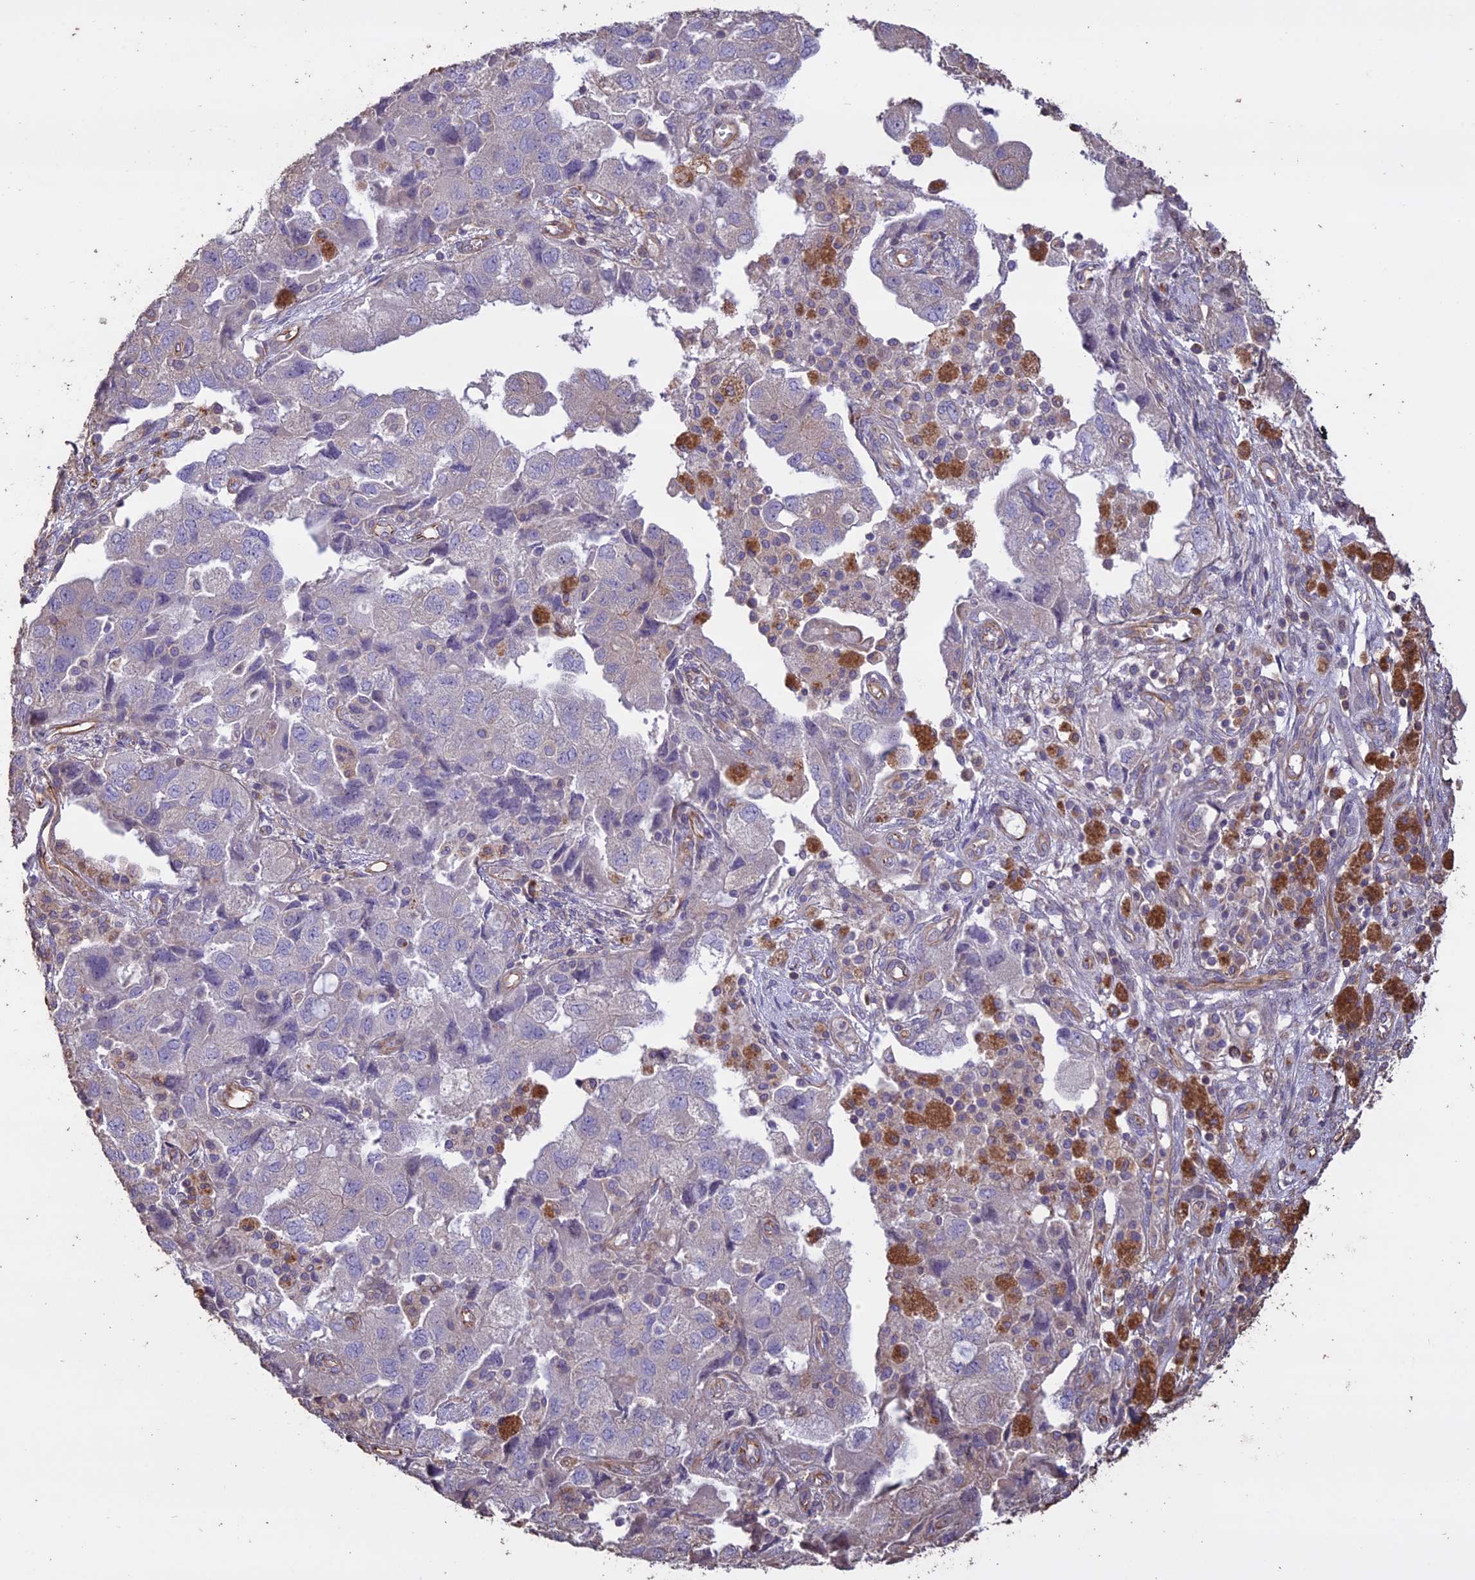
{"staining": {"intensity": "negative", "quantity": "none", "location": "none"}, "tissue": "ovarian cancer", "cell_type": "Tumor cells", "image_type": "cancer", "snomed": [{"axis": "morphology", "description": "Carcinoma, NOS"}, {"axis": "morphology", "description": "Cystadenocarcinoma, serous, NOS"}, {"axis": "topography", "description": "Ovary"}], "caption": "Human ovarian serous cystadenocarcinoma stained for a protein using immunohistochemistry demonstrates no positivity in tumor cells.", "gene": "CCDC148", "patient": {"sex": "female", "age": 69}}